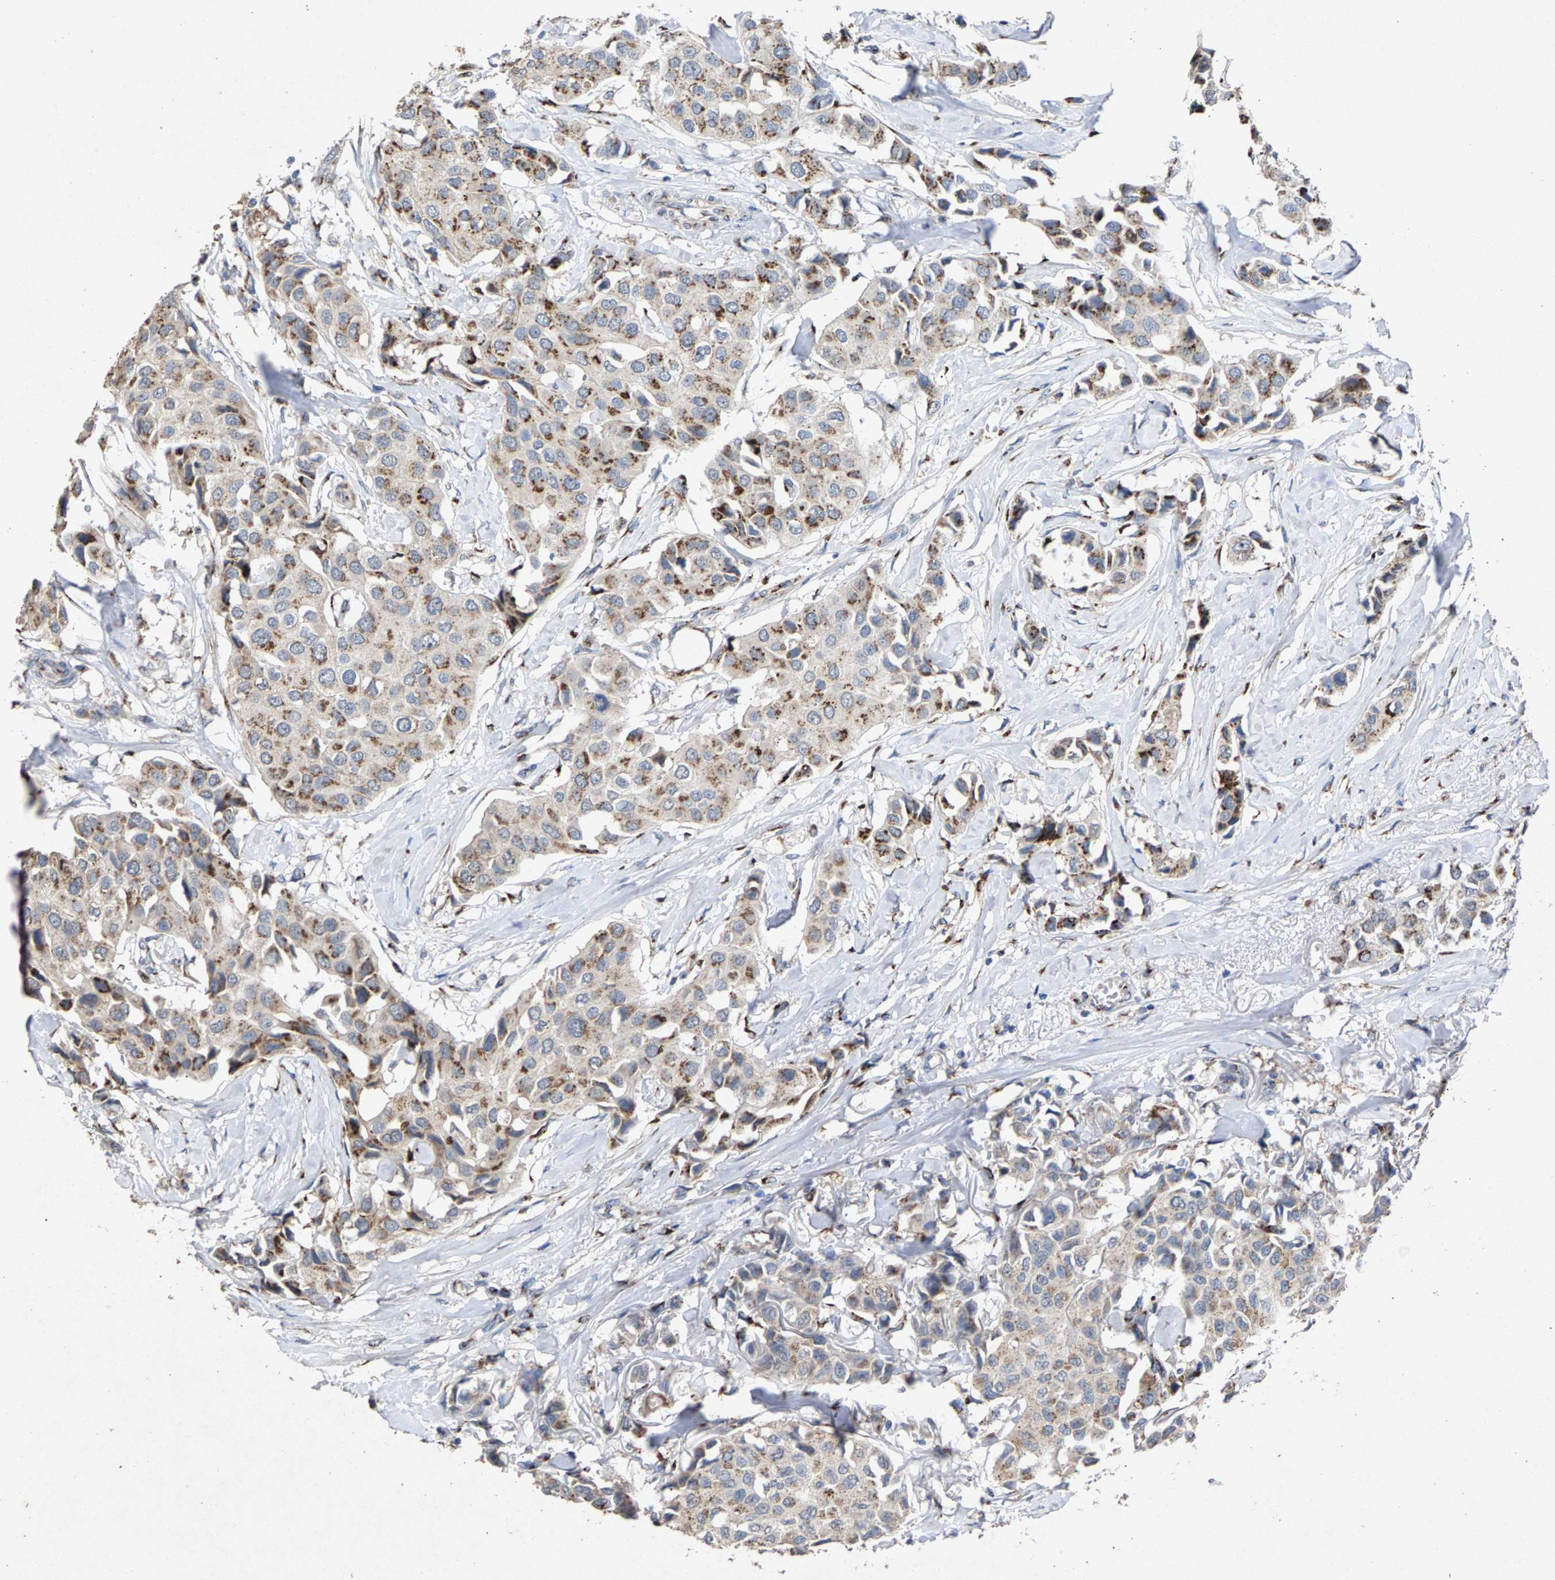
{"staining": {"intensity": "moderate", "quantity": ">75%", "location": "cytoplasmic/membranous"}, "tissue": "breast cancer", "cell_type": "Tumor cells", "image_type": "cancer", "snomed": [{"axis": "morphology", "description": "Duct carcinoma"}, {"axis": "topography", "description": "Breast"}], "caption": "A brown stain labels moderate cytoplasmic/membranous expression of a protein in human breast invasive ductal carcinoma tumor cells.", "gene": "MAN2A1", "patient": {"sex": "female", "age": 80}}